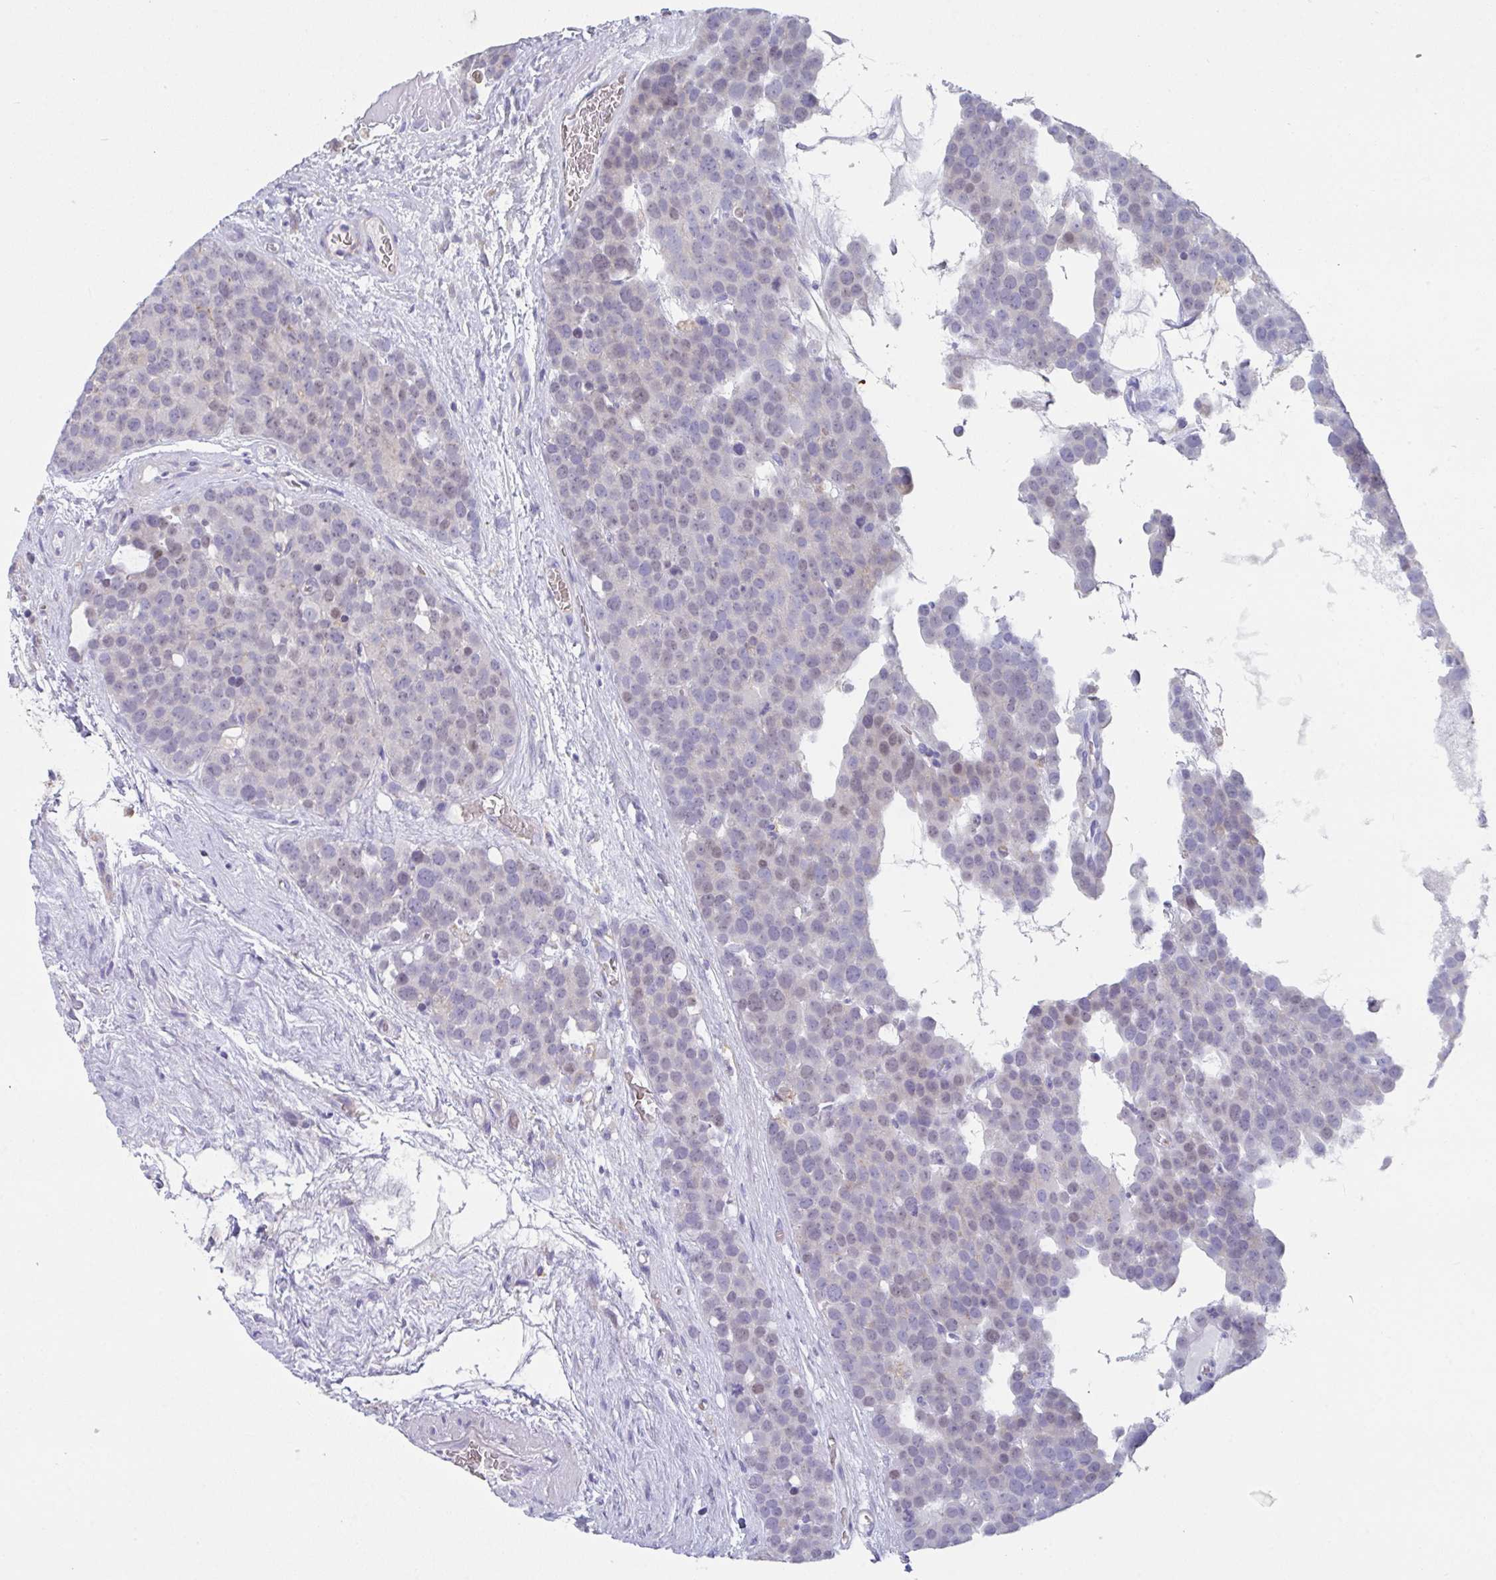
{"staining": {"intensity": "negative", "quantity": "none", "location": "none"}, "tissue": "testis cancer", "cell_type": "Tumor cells", "image_type": "cancer", "snomed": [{"axis": "morphology", "description": "Seminoma, NOS"}, {"axis": "topography", "description": "Testis"}], "caption": "Immunohistochemistry (IHC) micrograph of testis cancer (seminoma) stained for a protein (brown), which demonstrates no expression in tumor cells. (DAB immunohistochemistry (IHC) with hematoxylin counter stain).", "gene": "TFAP2C", "patient": {"sex": "male", "age": 71}}